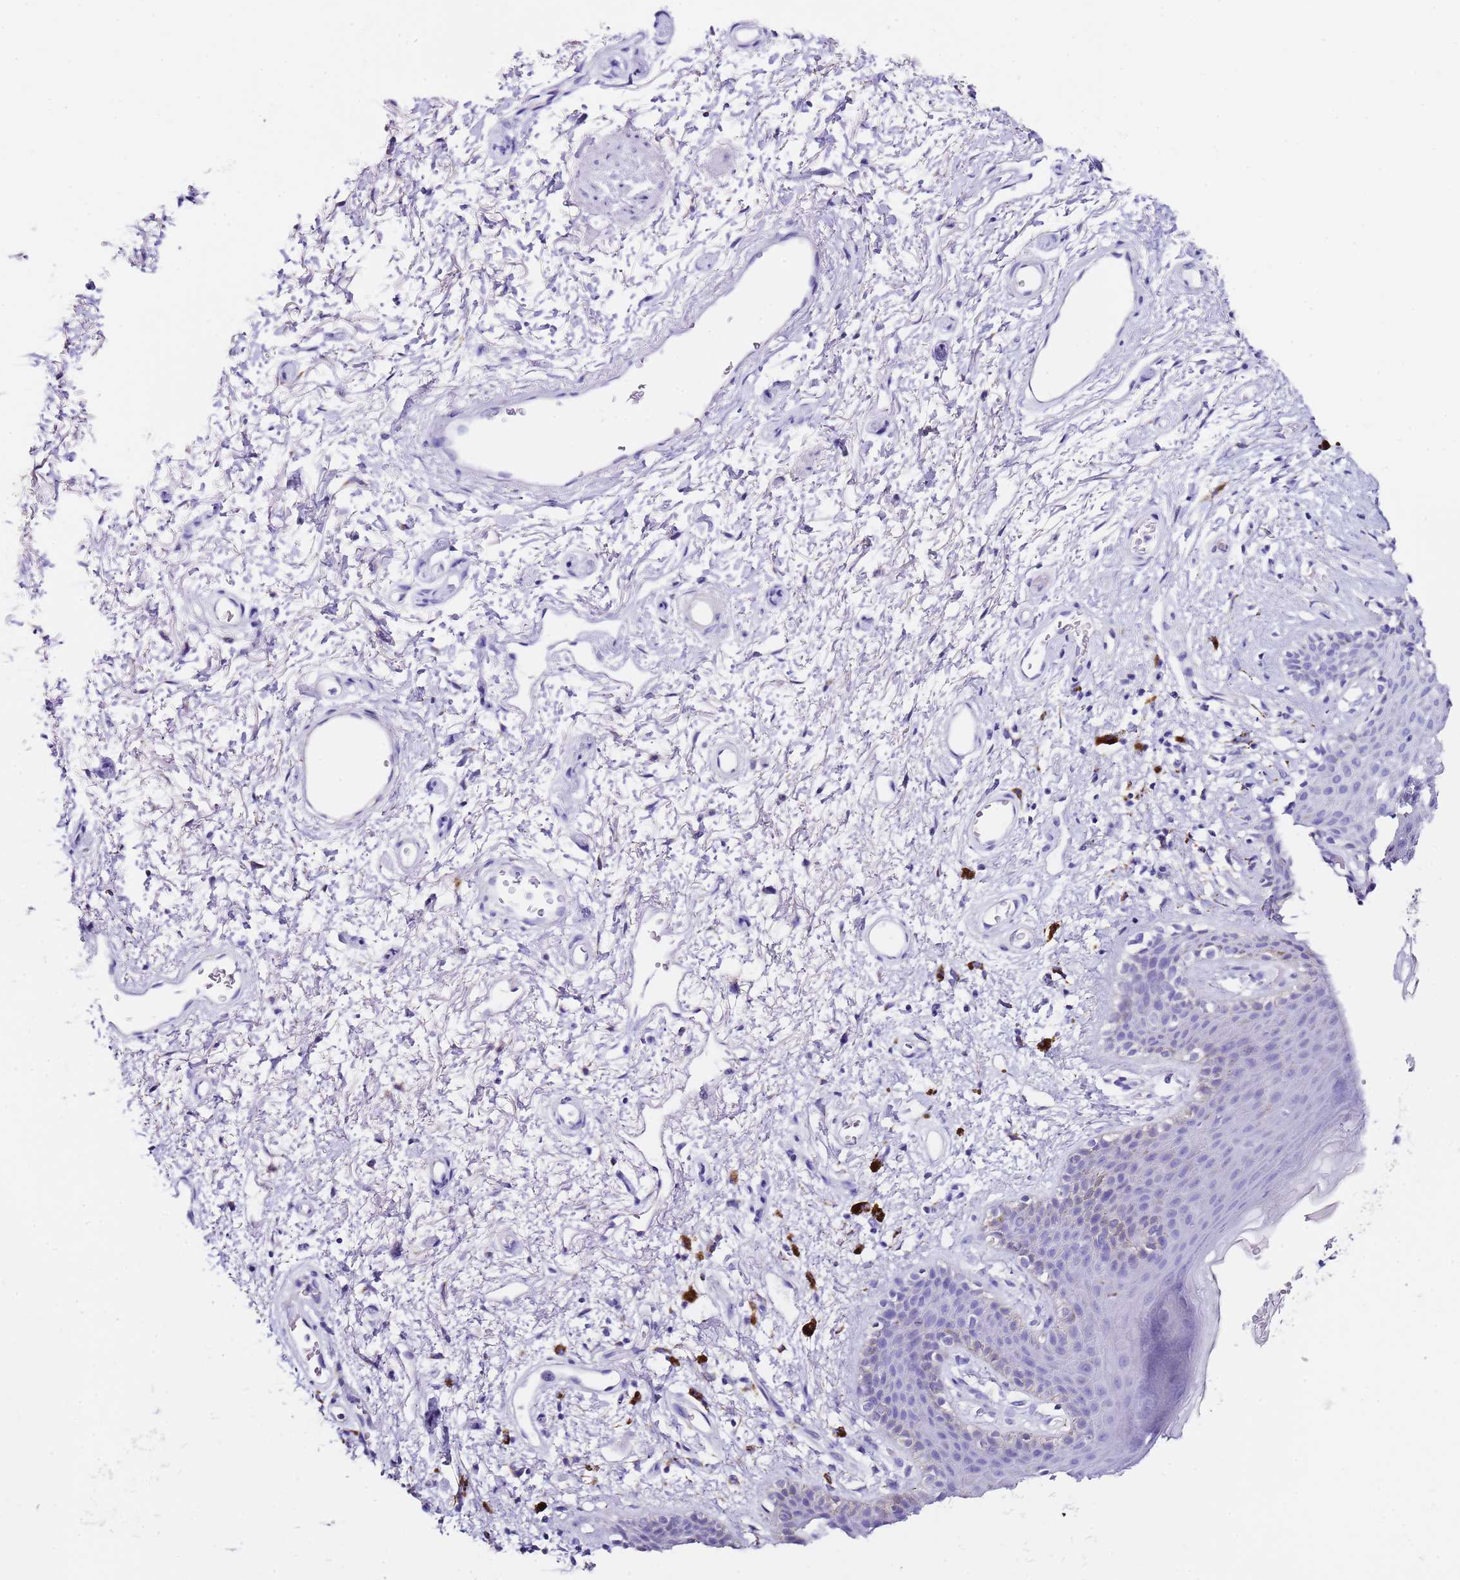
{"staining": {"intensity": "negative", "quantity": "none", "location": "none"}, "tissue": "skin", "cell_type": "Epidermal cells", "image_type": "normal", "snomed": [{"axis": "morphology", "description": "Normal tissue, NOS"}, {"axis": "topography", "description": "Anal"}], "caption": "The histopathology image reveals no significant positivity in epidermal cells of skin.", "gene": "PTBP2", "patient": {"sex": "female", "age": 46}}